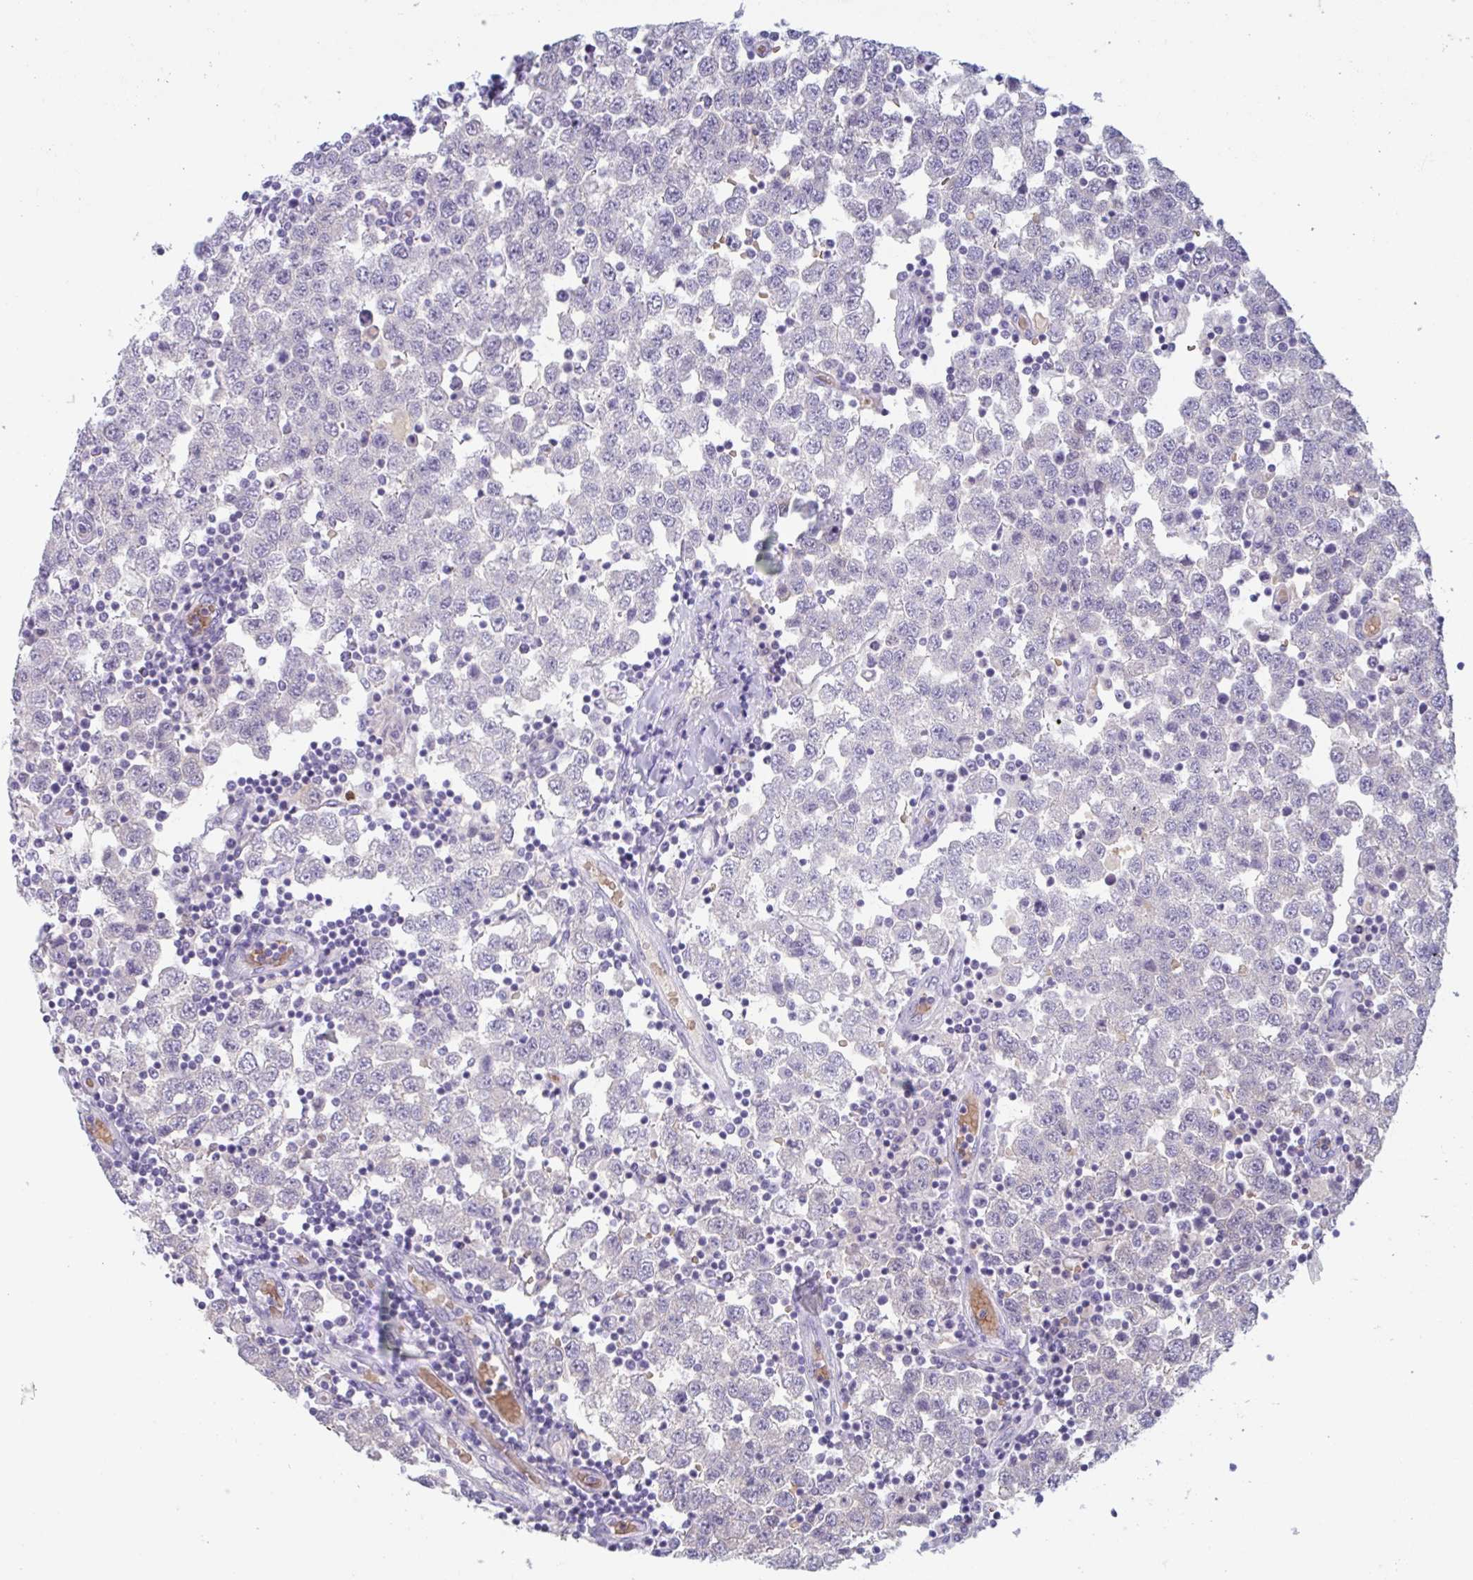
{"staining": {"intensity": "negative", "quantity": "none", "location": "none"}, "tissue": "testis cancer", "cell_type": "Tumor cells", "image_type": "cancer", "snomed": [{"axis": "morphology", "description": "Seminoma, NOS"}, {"axis": "topography", "description": "Testis"}], "caption": "Testis cancer was stained to show a protein in brown. There is no significant positivity in tumor cells.", "gene": "RHAG", "patient": {"sex": "male", "age": 34}}